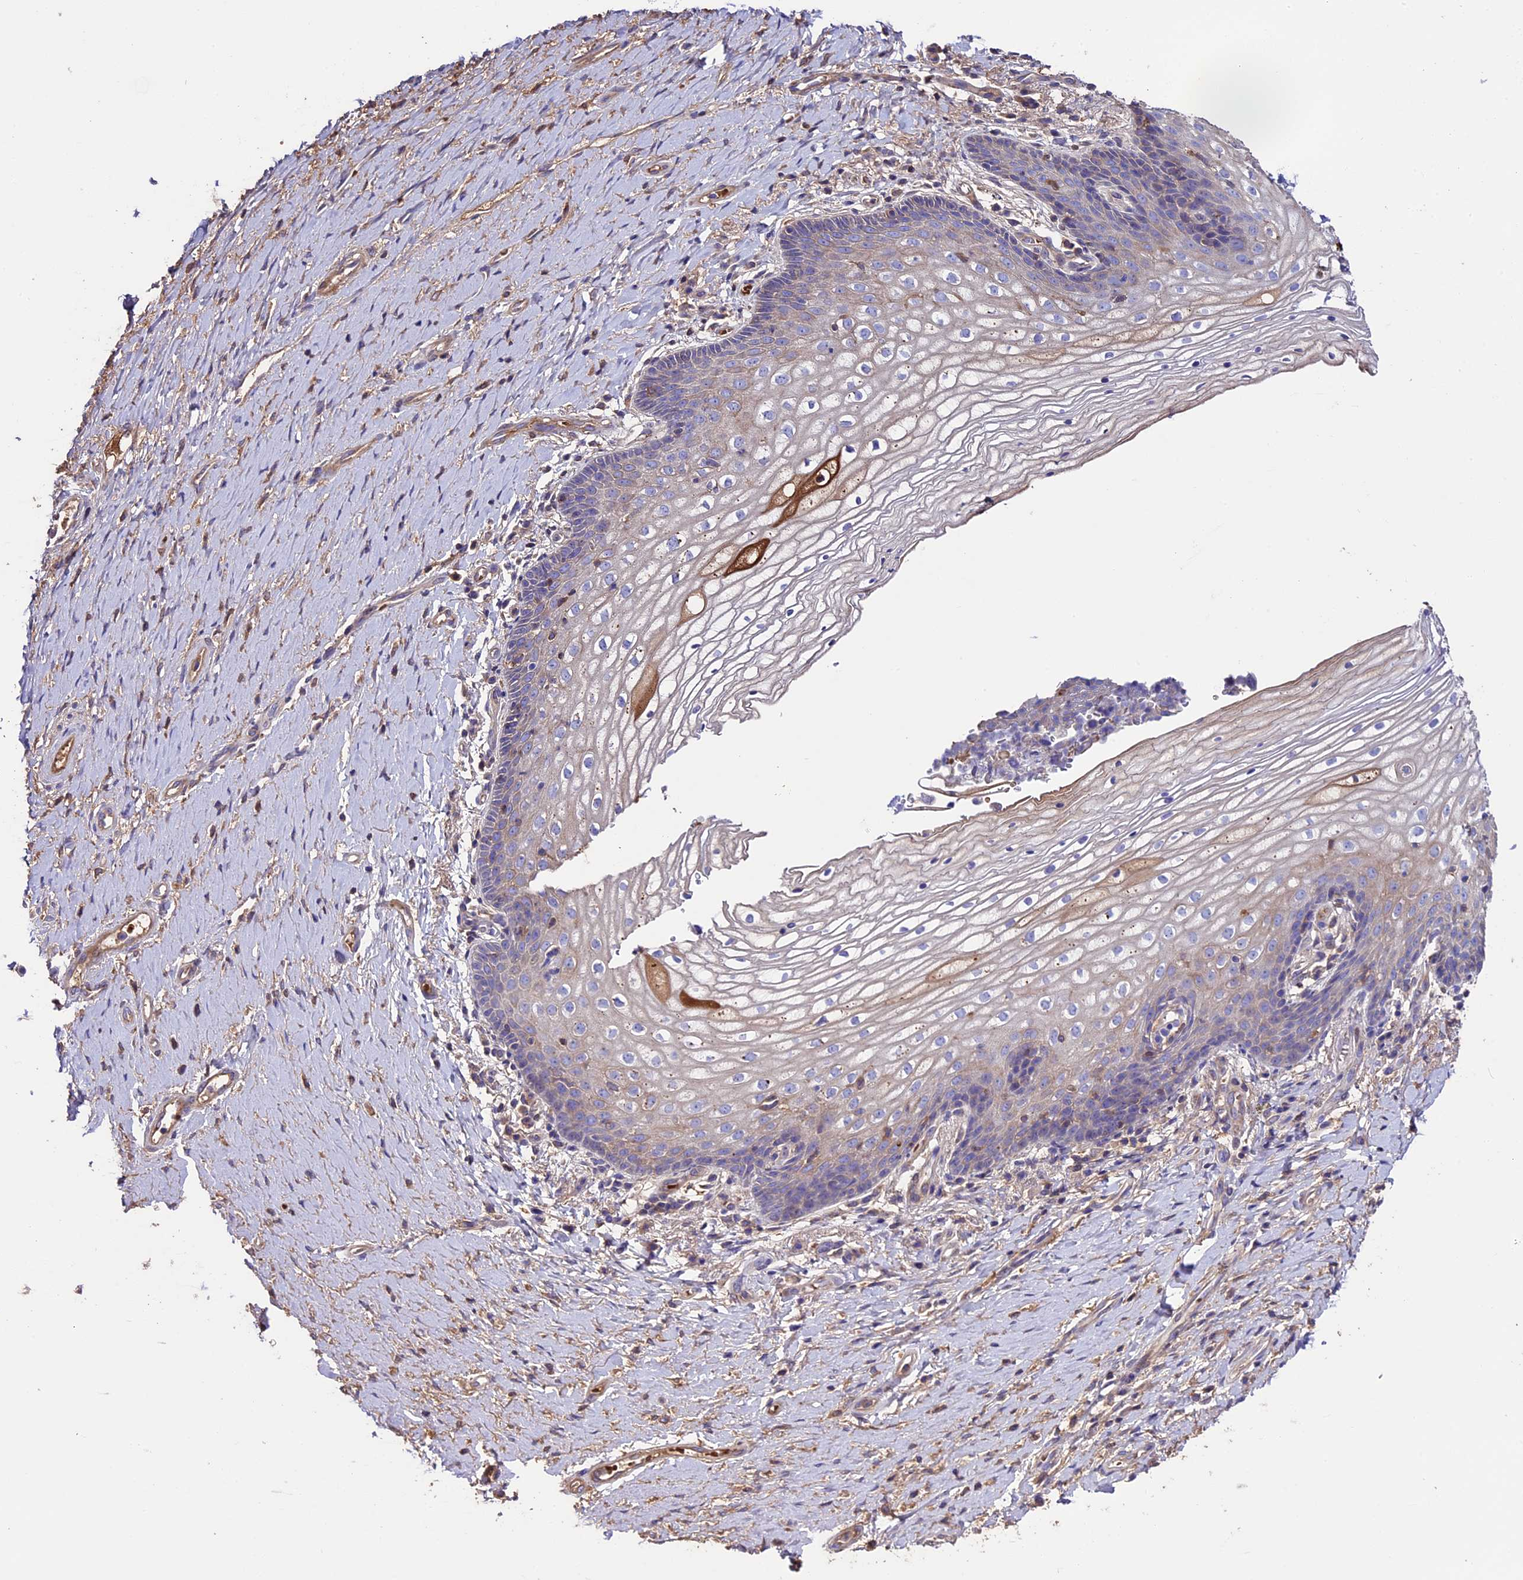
{"staining": {"intensity": "weak", "quantity": "<25%", "location": "cytoplasmic/membranous"}, "tissue": "vagina", "cell_type": "Squamous epithelial cells", "image_type": "normal", "snomed": [{"axis": "morphology", "description": "Normal tissue, NOS"}, {"axis": "topography", "description": "Vagina"}], "caption": "This is an immunohistochemistry (IHC) photomicrograph of normal vagina. There is no staining in squamous epithelial cells.", "gene": "TCP11L2", "patient": {"sex": "female", "age": 60}}